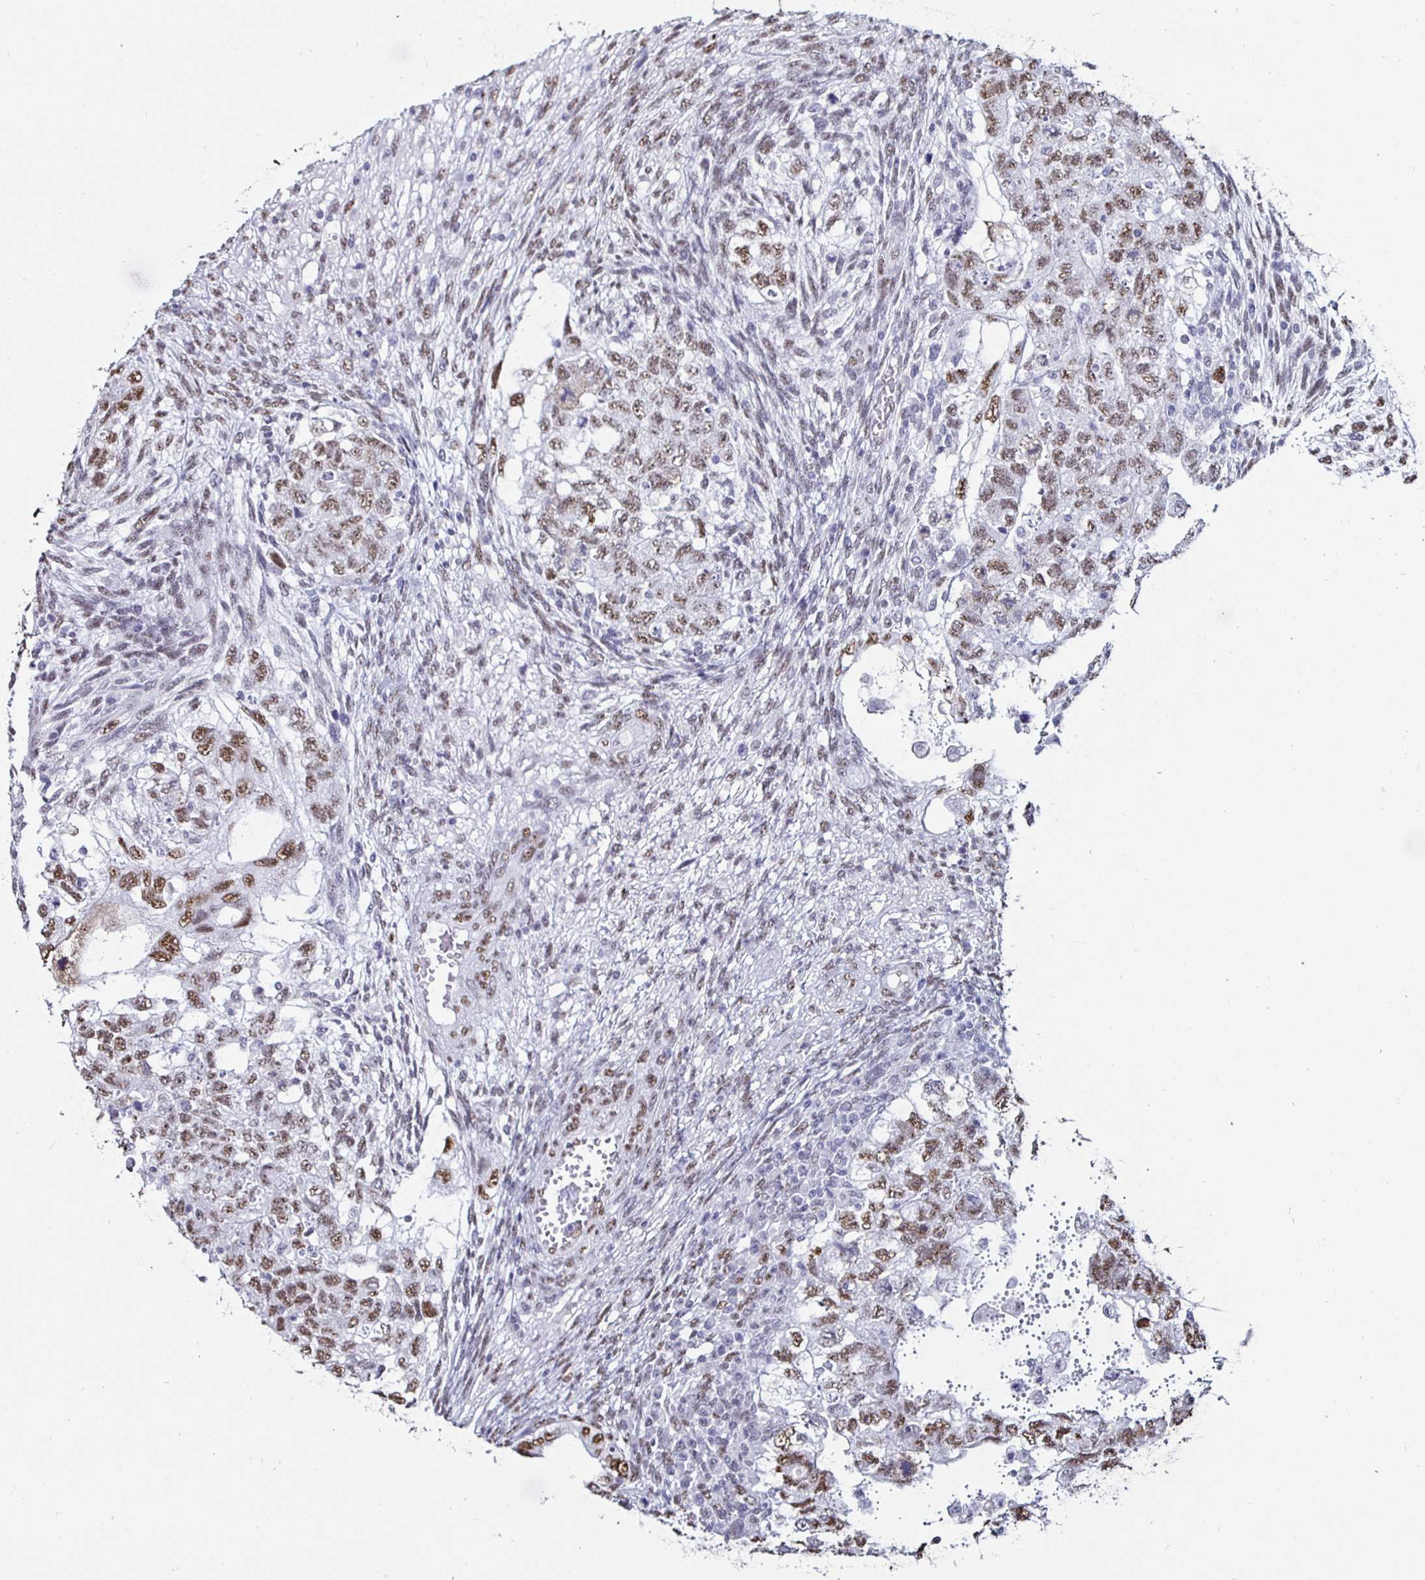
{"staining": {"intensity": "moderate", "quantity": ">75%", "location": "nuclear"}, "tissue": "testis cancer", "cell_type": "Tumor cells", "image_type": "cancer", "snomed": [{"axis": "morphology", "description": "Normal tissue, NOS"}, {"axis": "morphology", "description": "Carcinoma, Embryonal, NOS"}, {"axis": "topography", "description": "Testis"}], "caption": "Testis embryonal carcinoma was stained to show a protein in brown. There is medium levels of moderate nuclear expression in about >75% of tumor cells.", "gene": "DDX39B", "patient": {"sex": "male", "age": 36}}